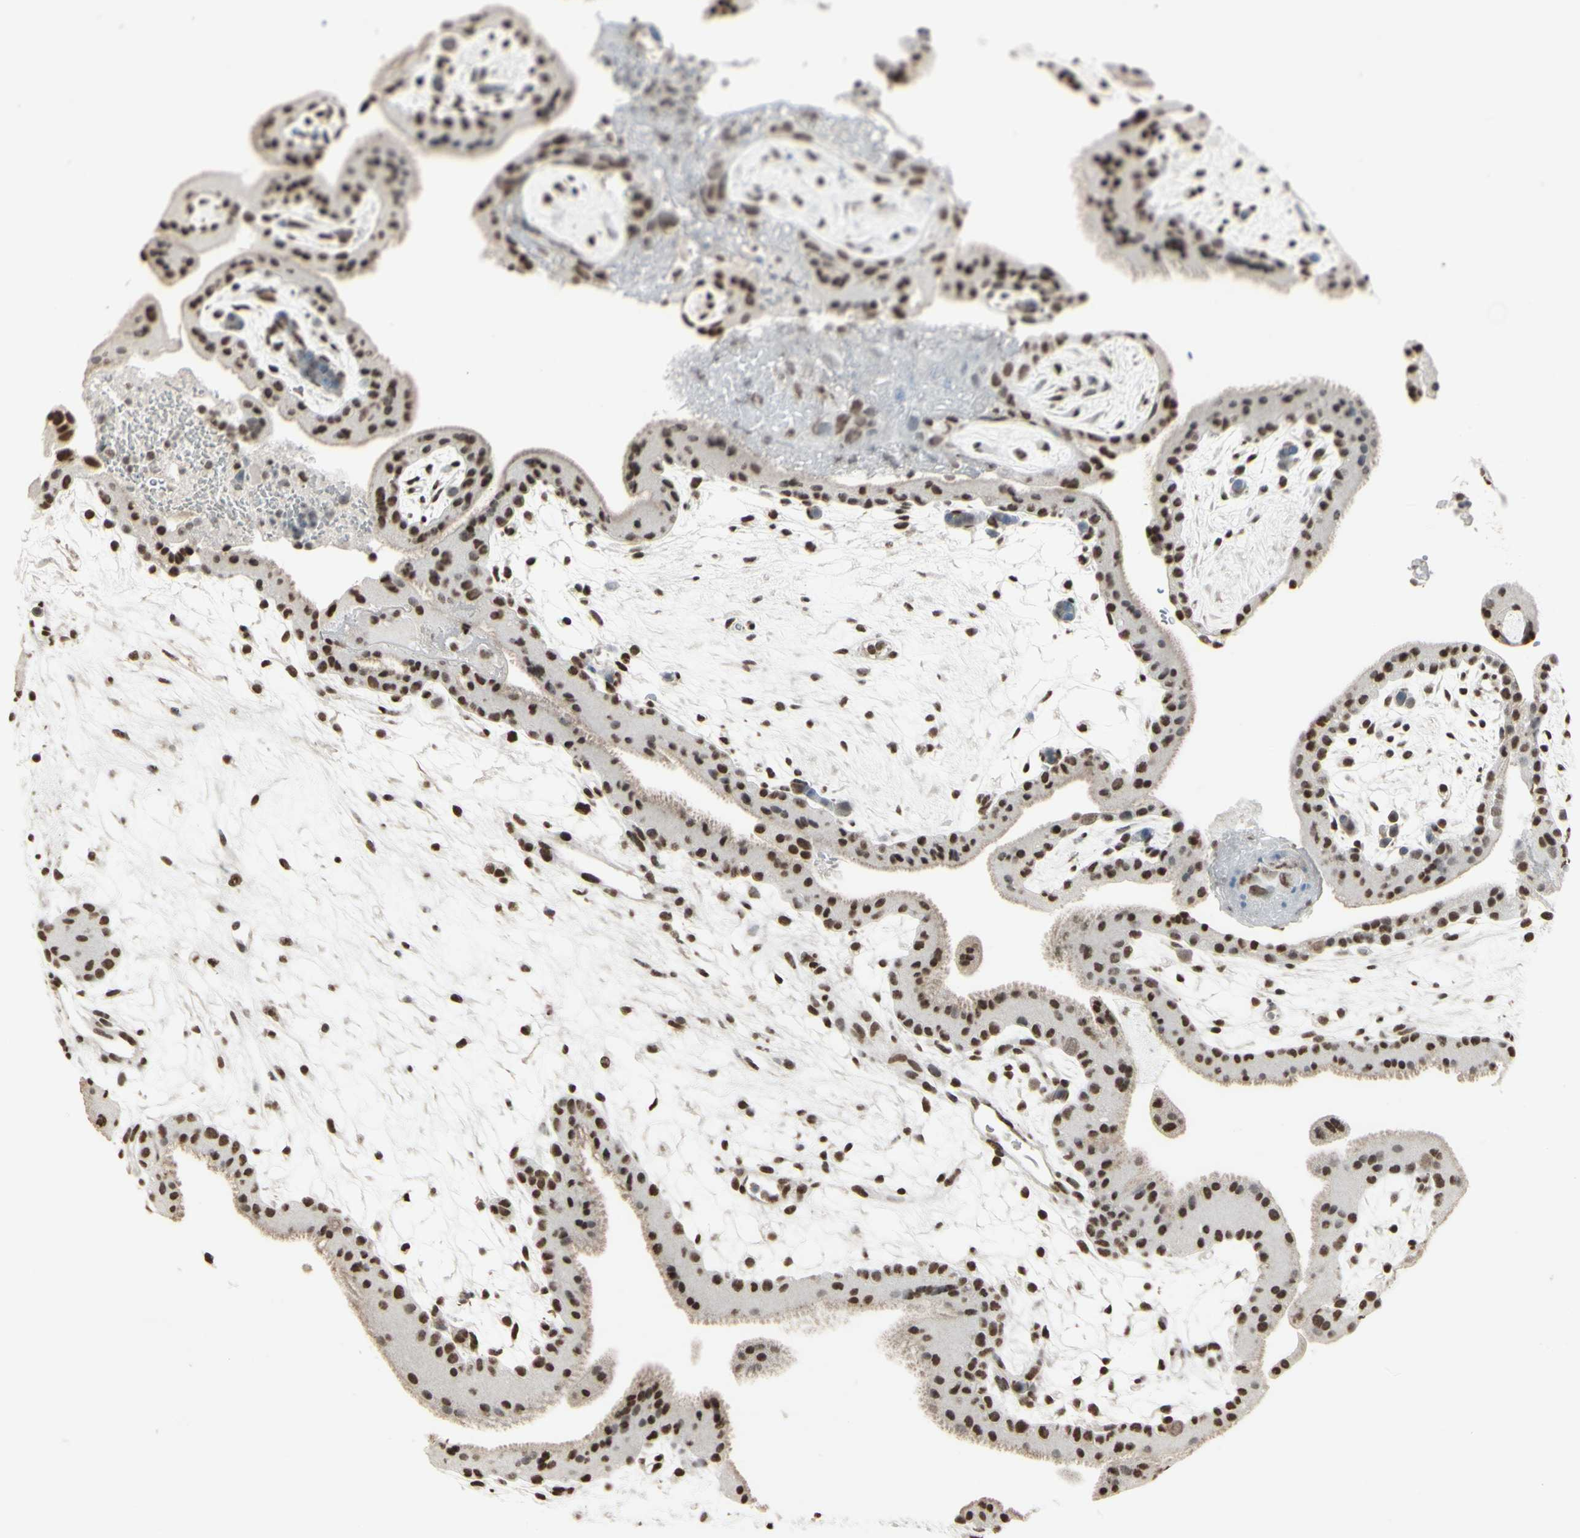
{"staining": {"intensity": "strong", "quantity": ">75%", "location": "nuclear"}, "tissue": "placenta", "cell_type": "Trophoblastic cells", "image_type": "normal", "snomed": [{"axis": "morphology", "description": "Normal tissue, NOS"}, {"axis": "topography", "description": "Placenta"}], "caption": "Protein staining of unremarkable placenta reveals strong nuclear expression in about >75% of trophoblastic cells.", "gene": "TRIM28", "patient": {"sex": "female", "age": 19}}